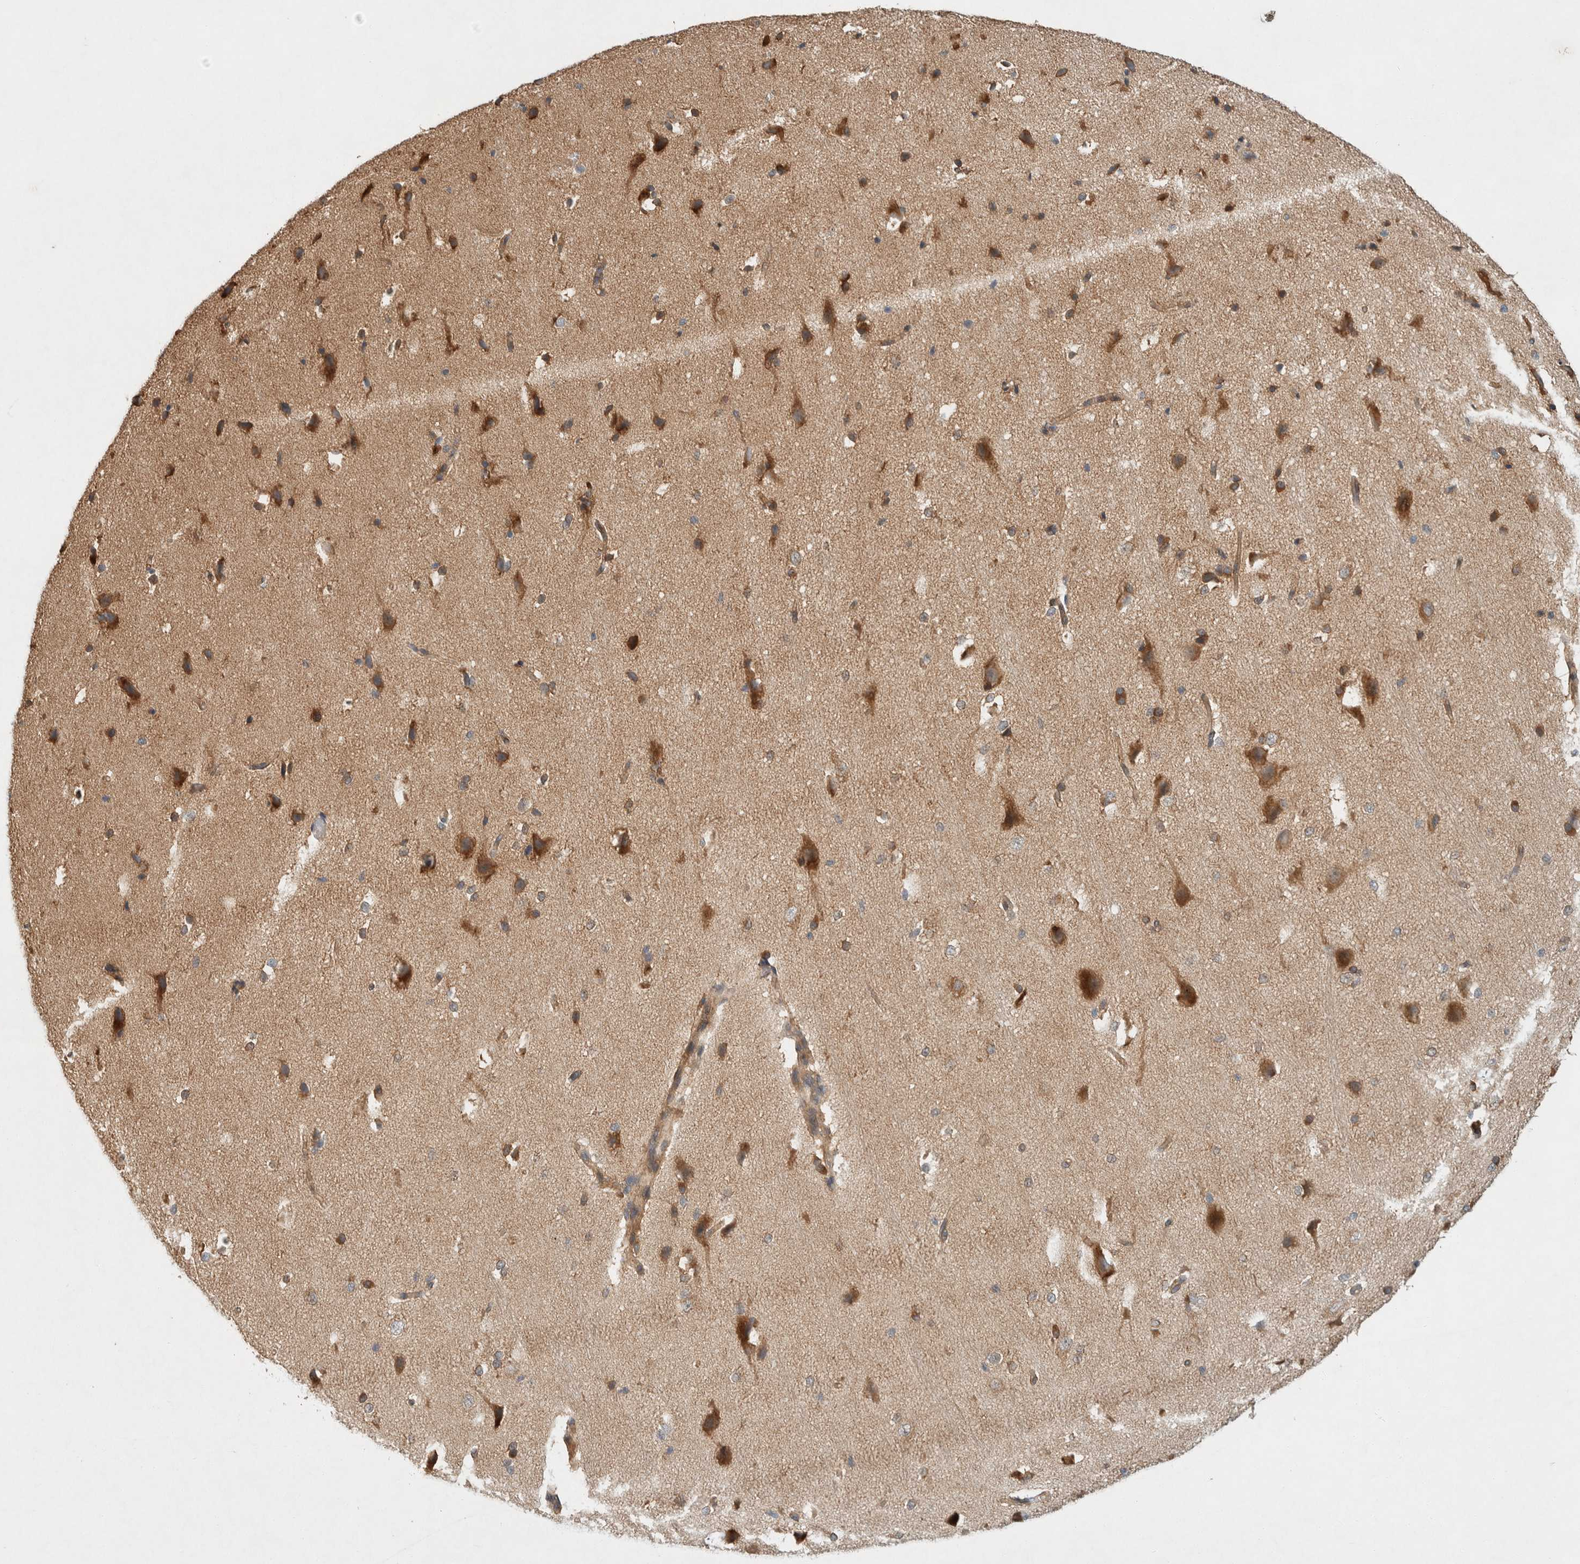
{"staining": {"intensity": "negative", "quantity": "none", "location": "none"}, "tissue": "cerebral cortex", "cell_type": "Endothelial cells", "image_type": "normal", "snomed": [{"axis": "morphology", "description": "Normal tissue, NOS"}, {"axis": "morphology", "description": "Developmental malformation"}, {"axis": "topography", "description": "Cerebral cortex"}], "caption": "Immunohistochemistry of normal human cerebral cortex displays no expression in endothelial cells.", "gene": "PXK", "patient": {"sex": "female", "age": 30}}